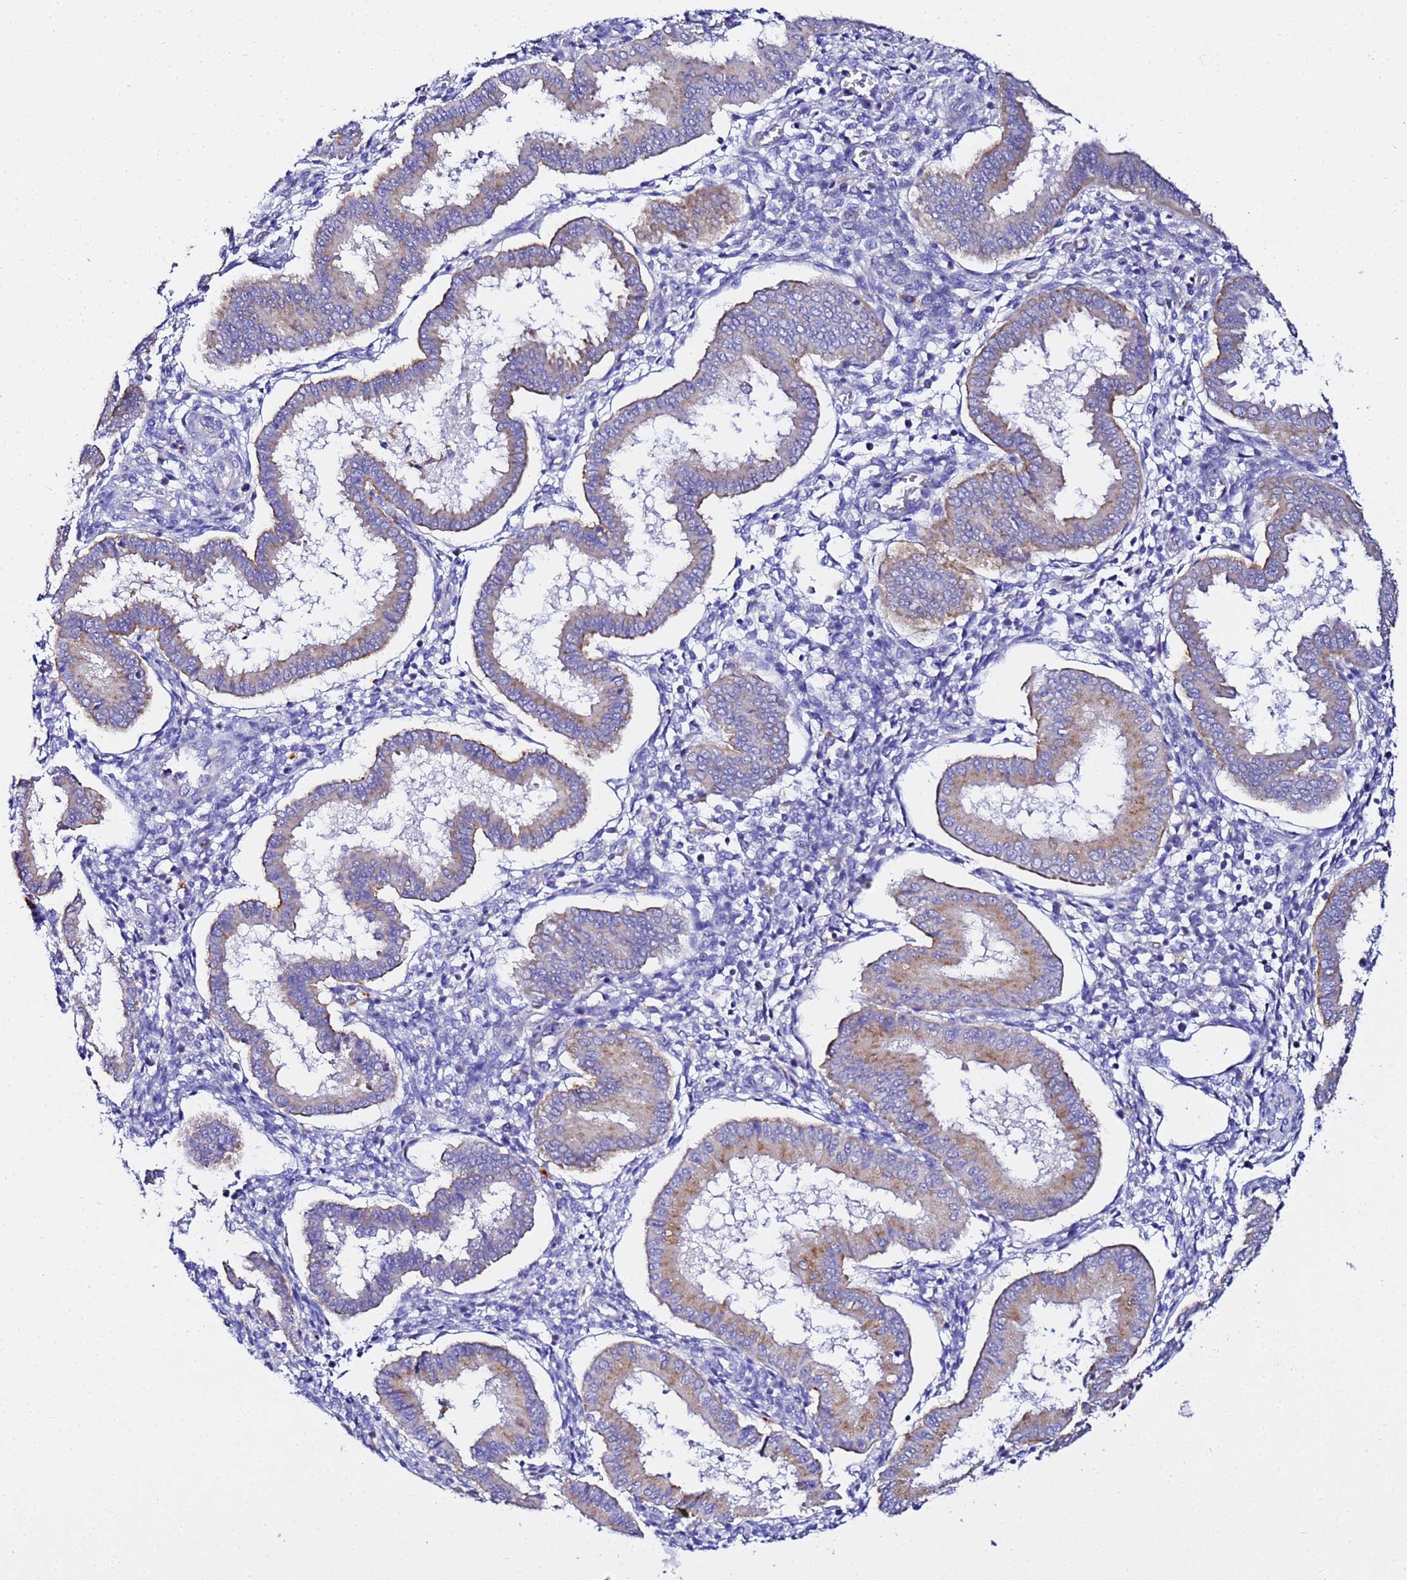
{"staining": {"intensity": "negative", "quantity": "none", "location": "none"}, "tissue": "endometrium", "cell_type": "Cells in endometrial stroma", "image_type": "normal", "snomed": [{"axis": "morphology", "description": "Normal tissue, NOS"}, {"axis": "topography", "description": "Endometrium"}], "caption": "Protein analysis of benign endometrium demonstrates no significant positivity in cells in endometrial stroma.", "gene": "VTI1B", "patient": {"sex": "female", "age": 24}}